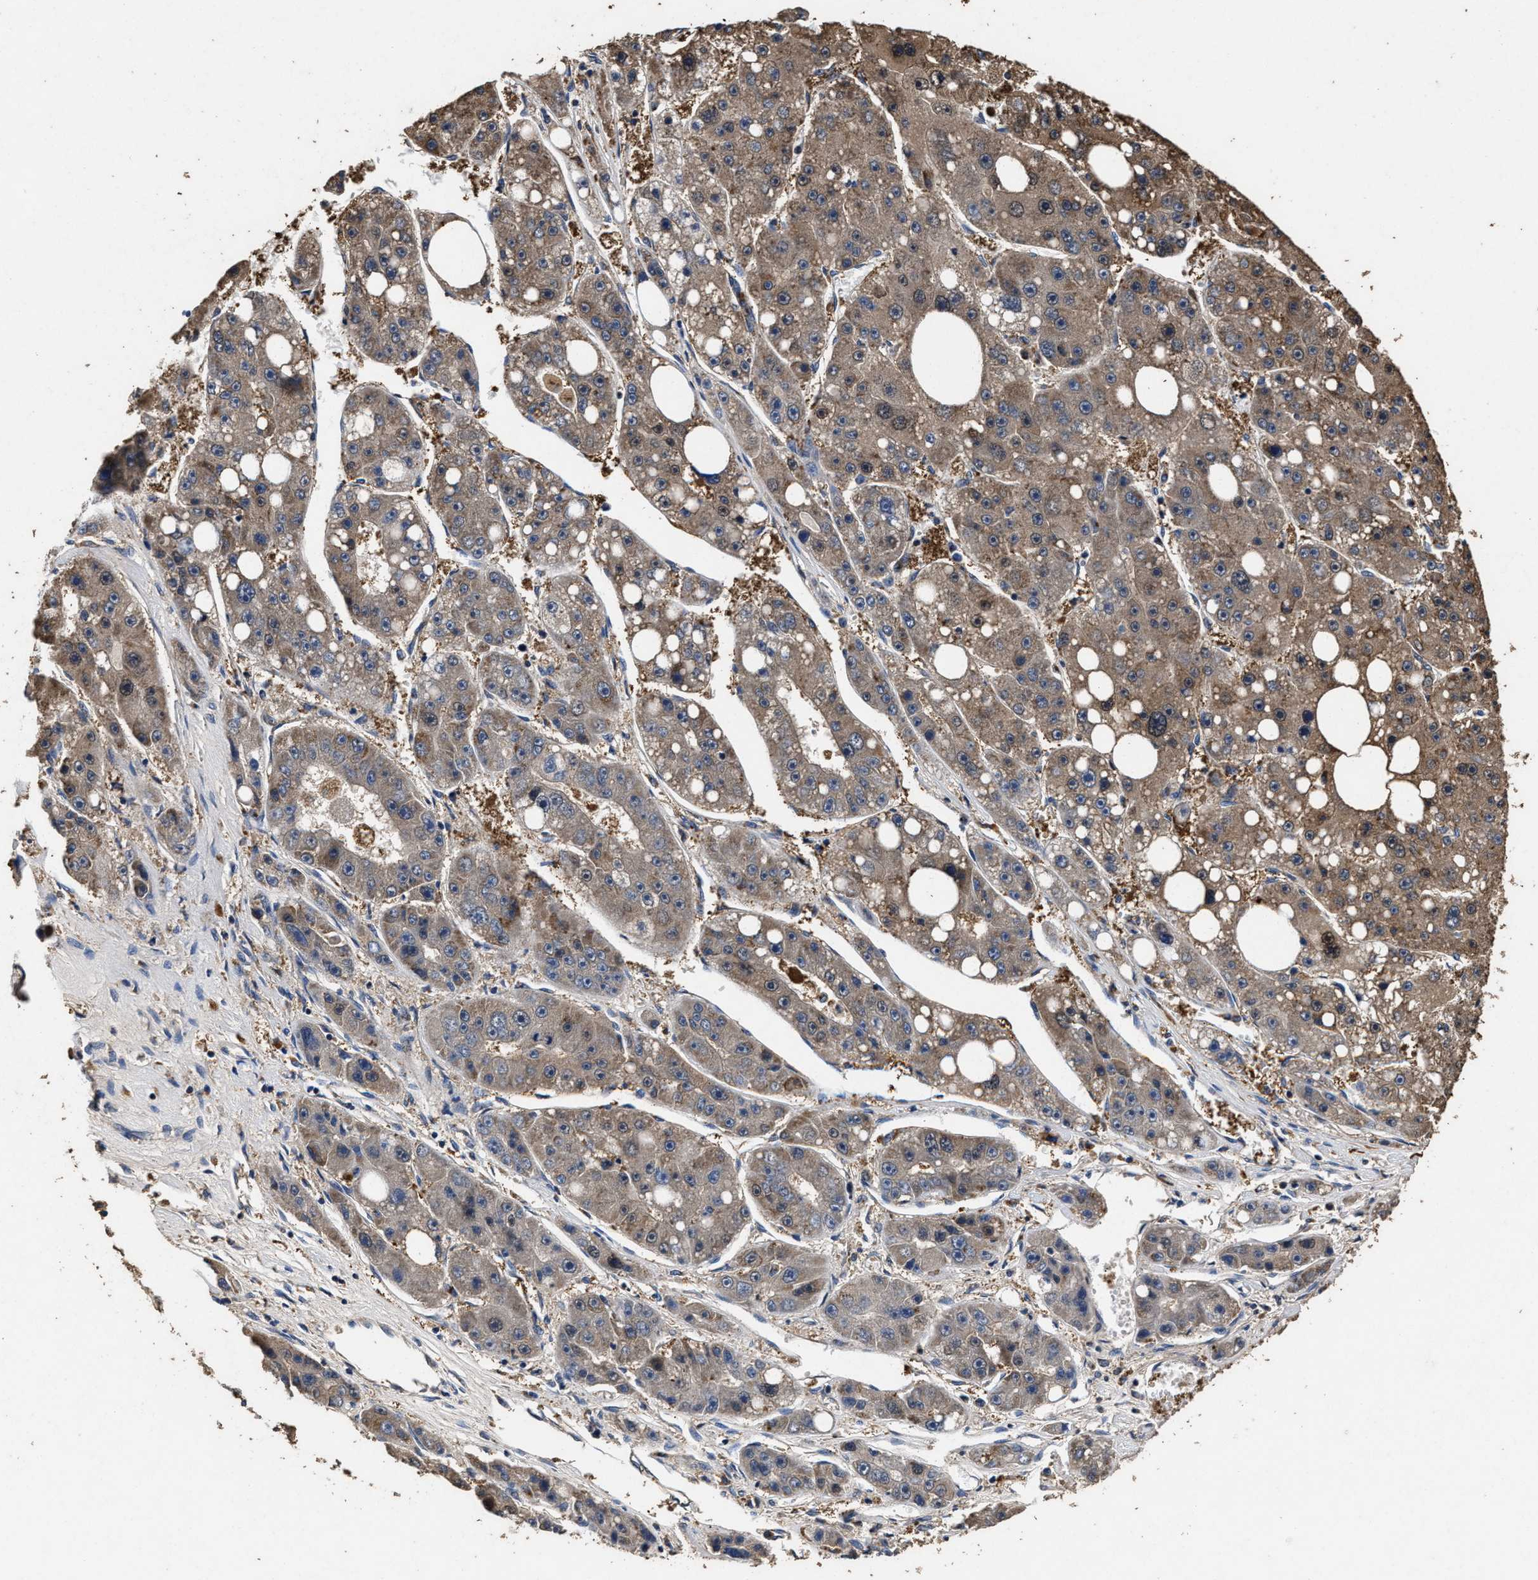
{"staining": {"intensity": "moderate", "quantity": ">75%", "location": "cytoplasmic/membranous"}, "tissue": "liver cancer", "cell_type": "Tumor cells", "image_type": "cancer", "snomed": [{"axis": "morphology", "description": "Carcinoma, Hepatocellular, NOS"}, {"axis": "topography", "description": "Liver"}], "caption": "Human liver cancer stained with a protein marker displays moderate staining in tumor cells.", "gene": "TPST2", "patient": {"sex": "female", "age": 61}}